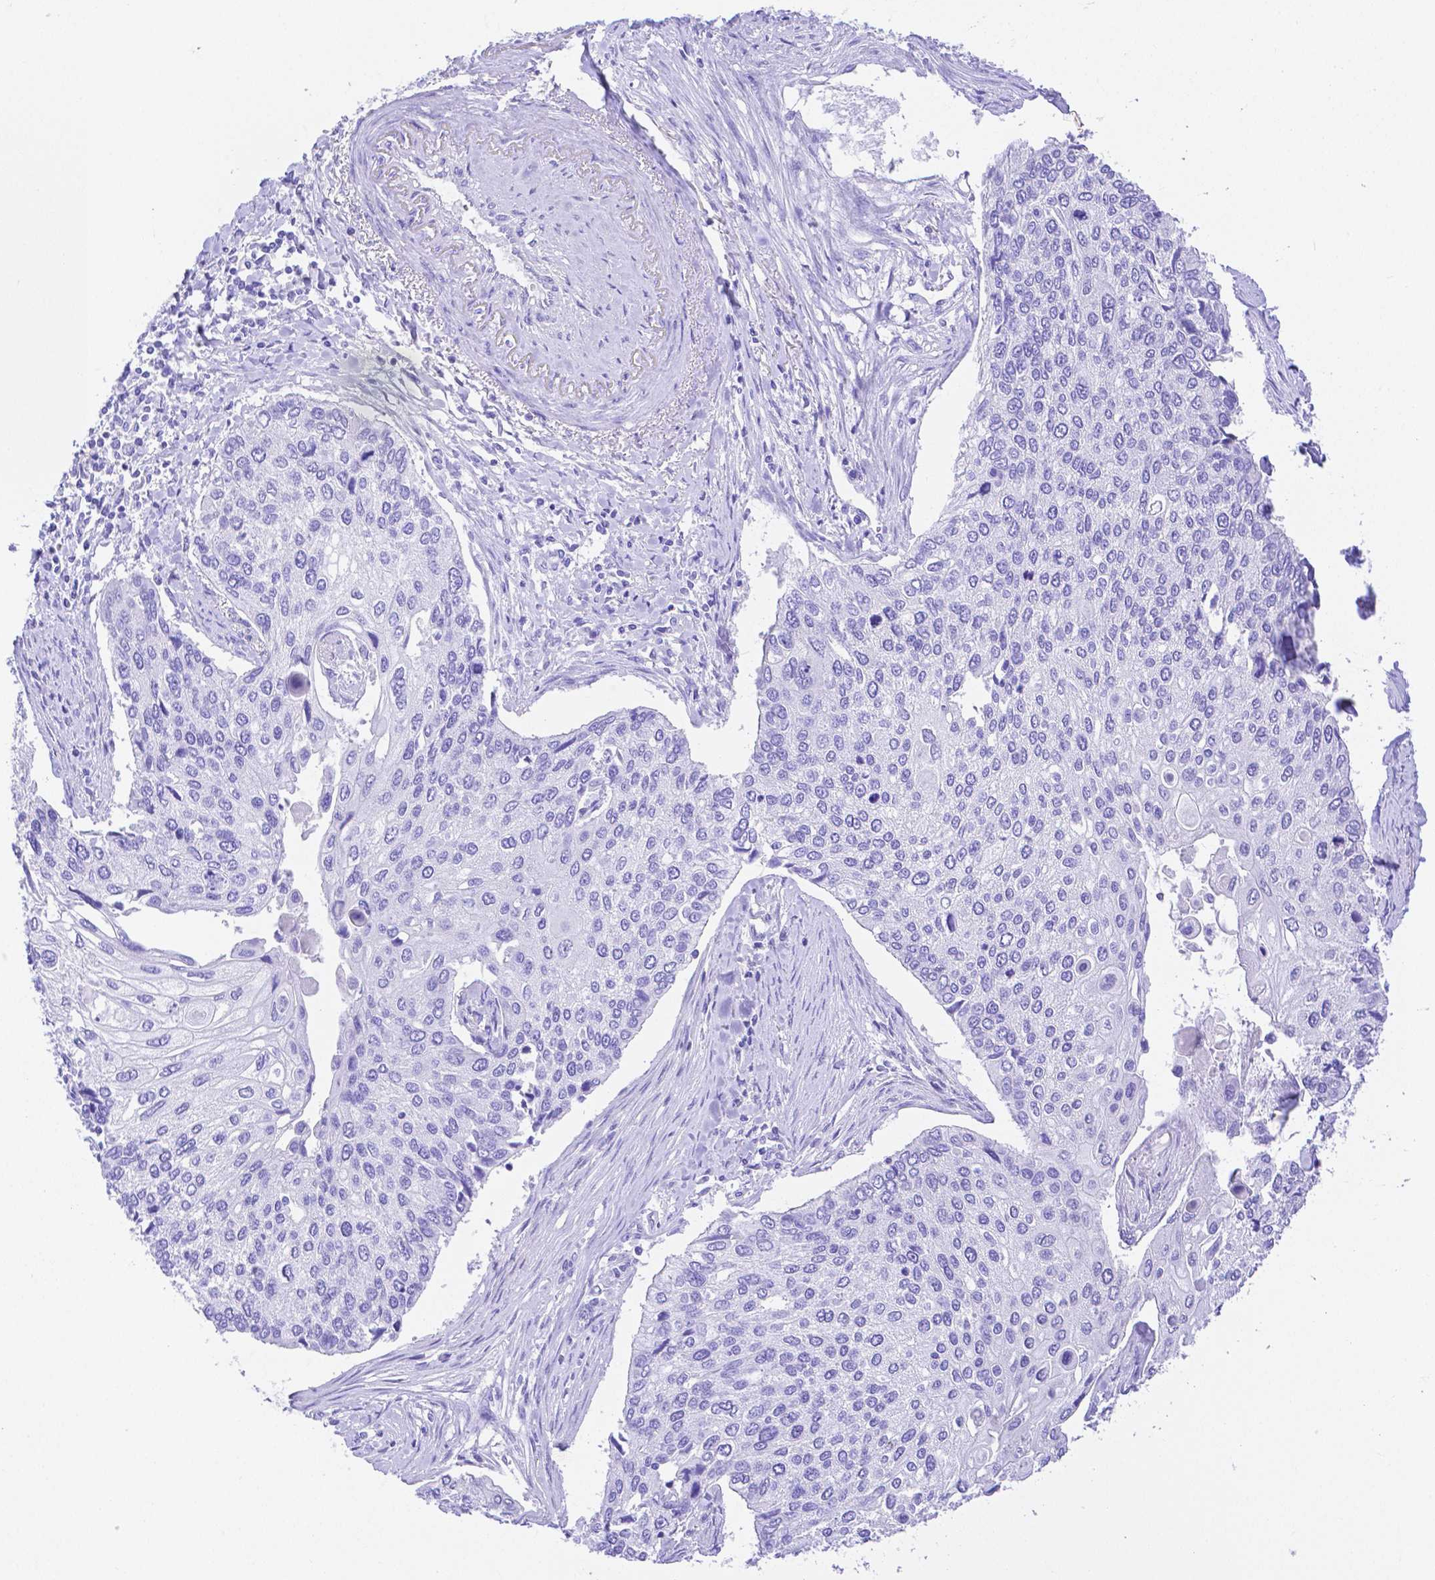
{"staining": {"intensity": "negative", "quantity": "none", "location": "none"}, "tissue": "lung cancer", "cell_type": "Tumor cells", "image_type": "cancer", "snomed": [{"axis": "morphology", "description": "Squamous cell carcinoma, NOS"}, {"axis": "morphology", "description": "Squamous cell carcinoma, metastatic, NOS"}, {"axis": "topography", "description": "Lung"}], "caption": "Tumor cells show no significant expression in metastatic squamous cell carcinoma (lung).", "gene": "SMR3A", "patient": {"sex": "male", "age": 63}}